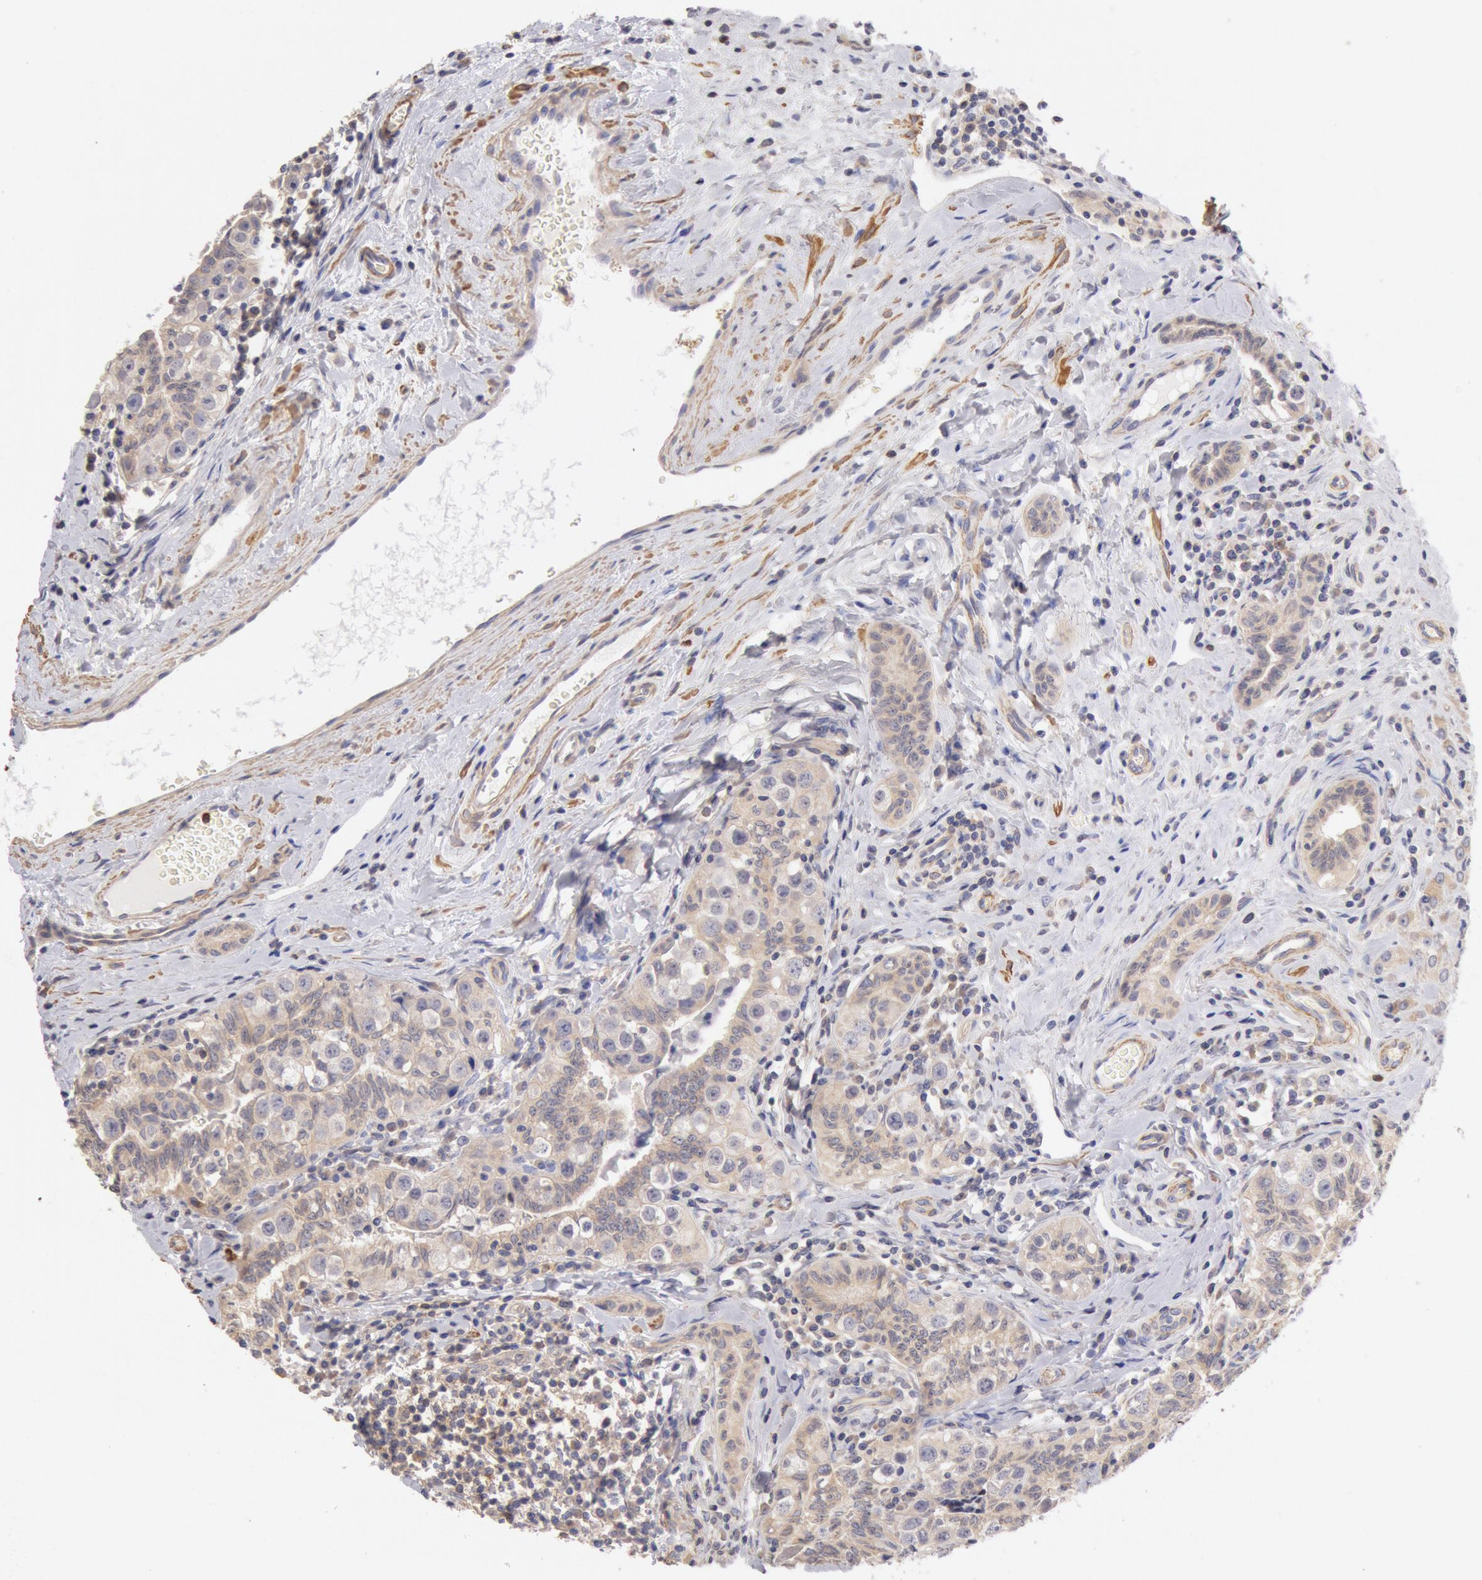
{"staining": {"intensity": "weak", "quantity": "<25%", "location": "cytoplasmic/membranous"}, "tissue": "testis cancer", "cell_type": "Tumor cells", "image_type": "cancer", "snomed": [{"axis": "morphology", "description": "Seminoma, NOS"}, {"axis": "topography", "description": "Testis"}], "caption": "Testis cancer (seminoma) was stained to show a protein in brown. There is no significant expression in tumor cells.", "gene": "TMED8", "patient": {"sex": "male", "age": 32}}